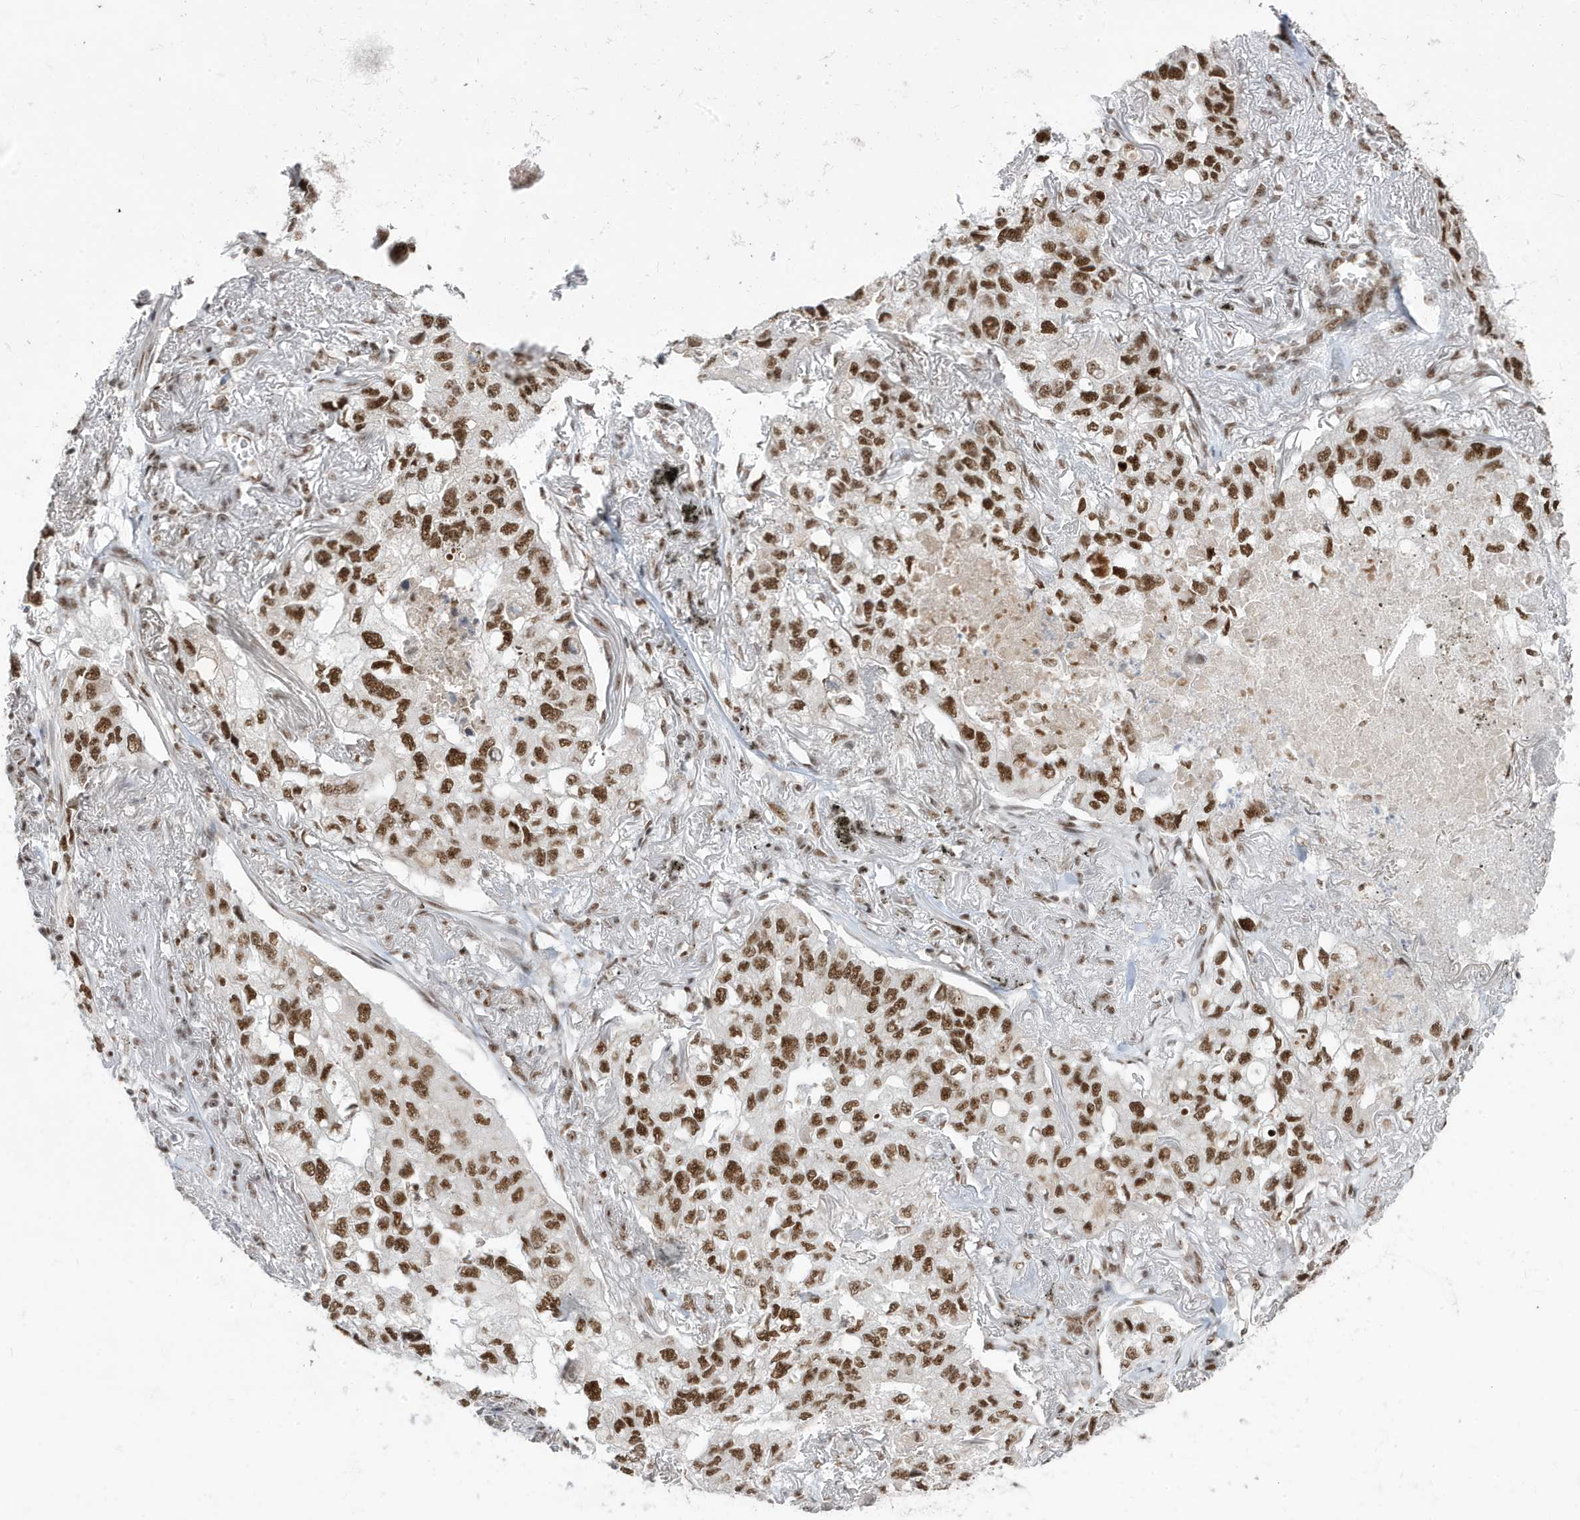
{"staining": {"intensity": "strong", "quantity": ">75%", "location": "nuclear"}, "tissue": "lung cancer", "cell_type": "Tumor cells", "image_type": "cancer", "snomed": [{"axis": "morphology", "description": "Adenocarcinoma, NOS"}, {"axis": "topography", "description": "Lung"}], "caption": "This image shows immunohistochemistry (IHC) staining of human adenocarcinoma (lung), with high strong nuclear staining in about >75% of tumor cells.", "gene": "MTREX", "patient": {"sex": "male", "age": 65}}